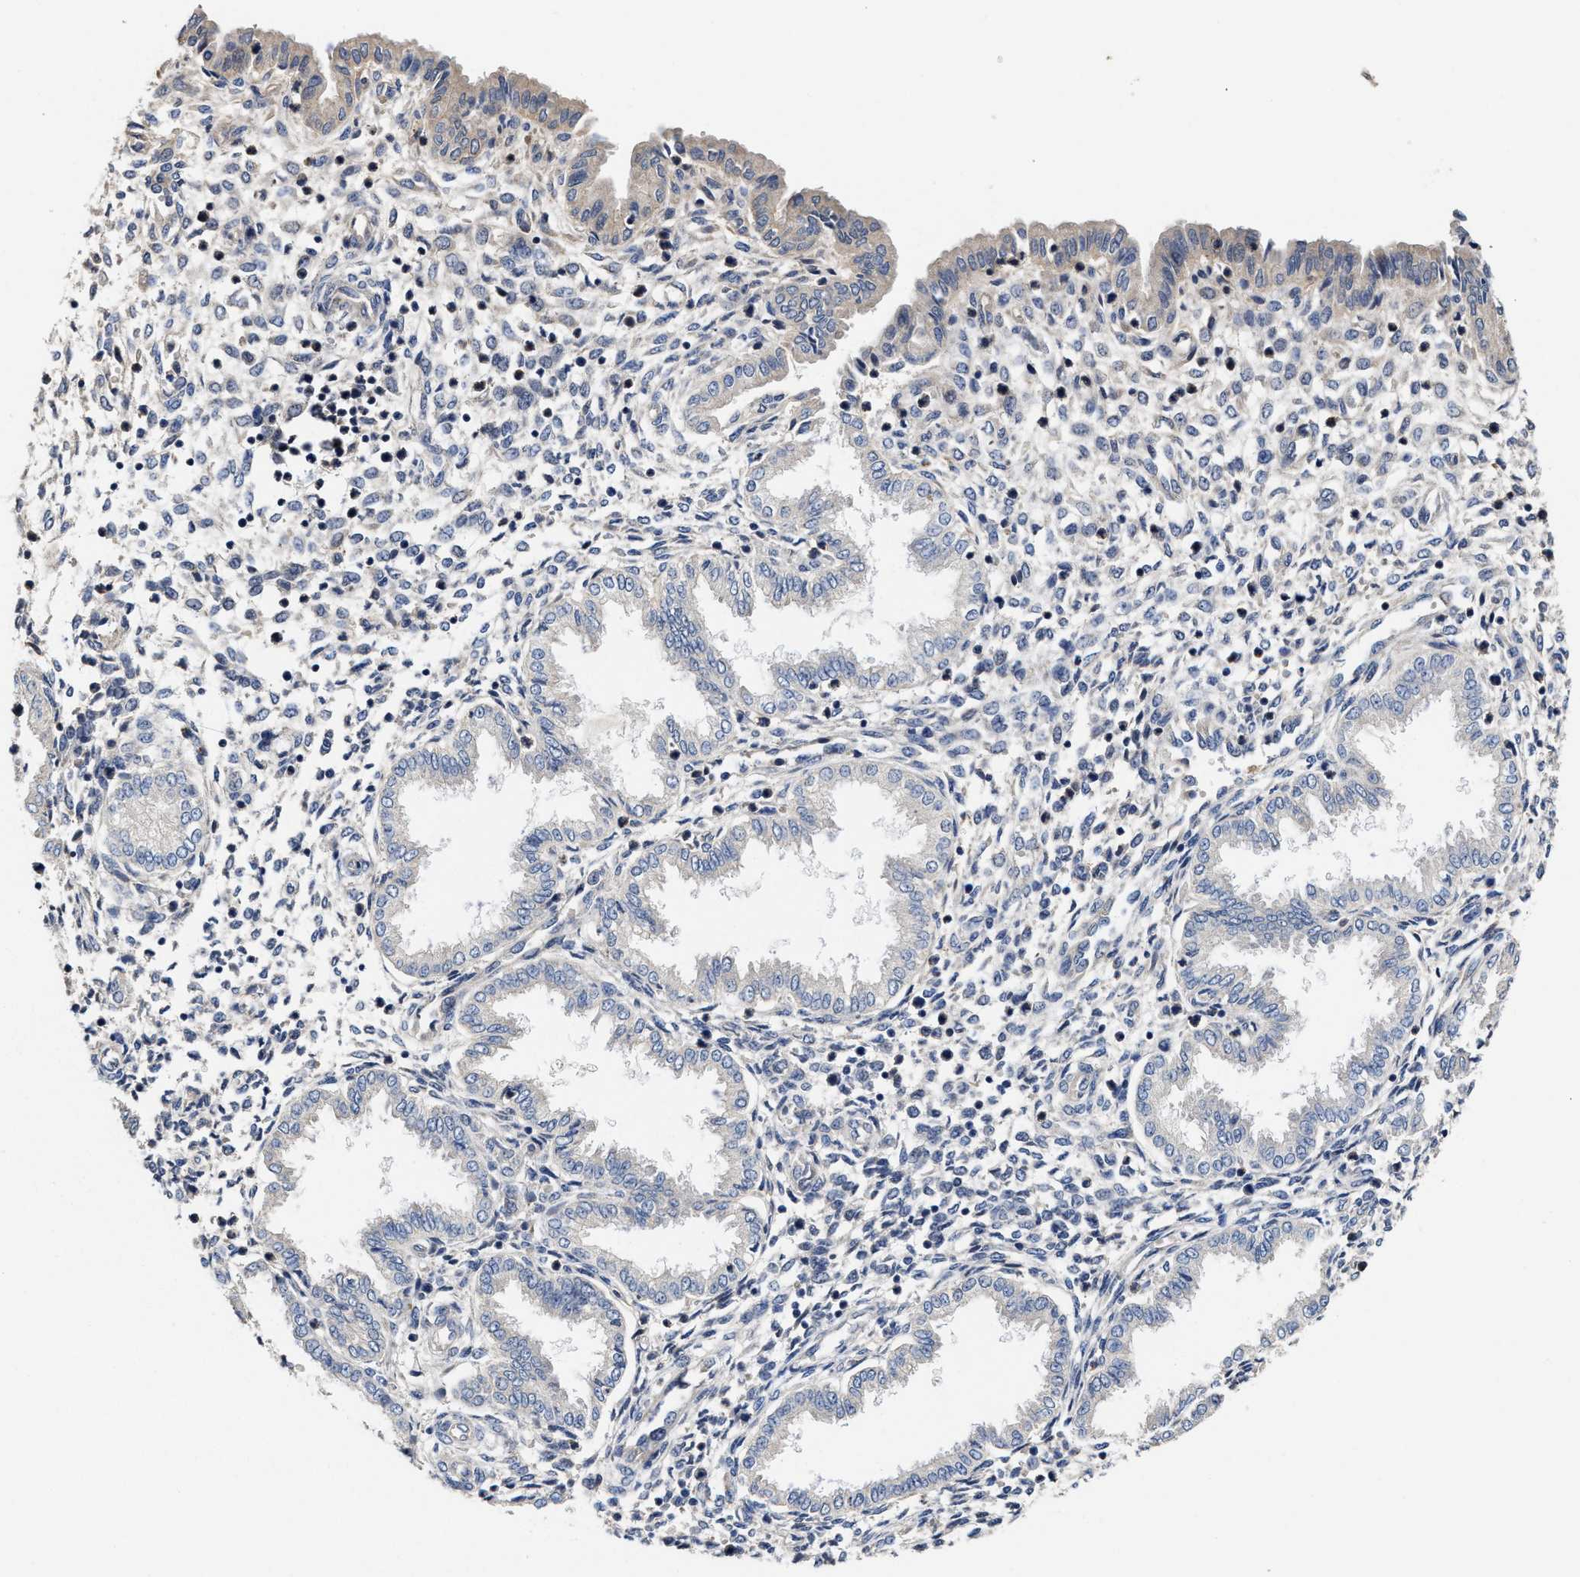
{"staining": {"intensity": "weak", "quantity": "<25%", "location": "cytoplasmic/membranous"}, "tissue": "endometrium", "cell_type": "Cells in endometrial stroma", "image_type": "normal", "snomed": [{"axis": "morphology", "description": "Normal tissue, NOS"}, {"axis": "topography", "description": "Endometrium"}], "caption": "An image of endometrium stained for a protein shows no brown staining in cells in endometrial stroma.", "gene": "TRAF6", "patient": {"sex": "female", "age": 33}}